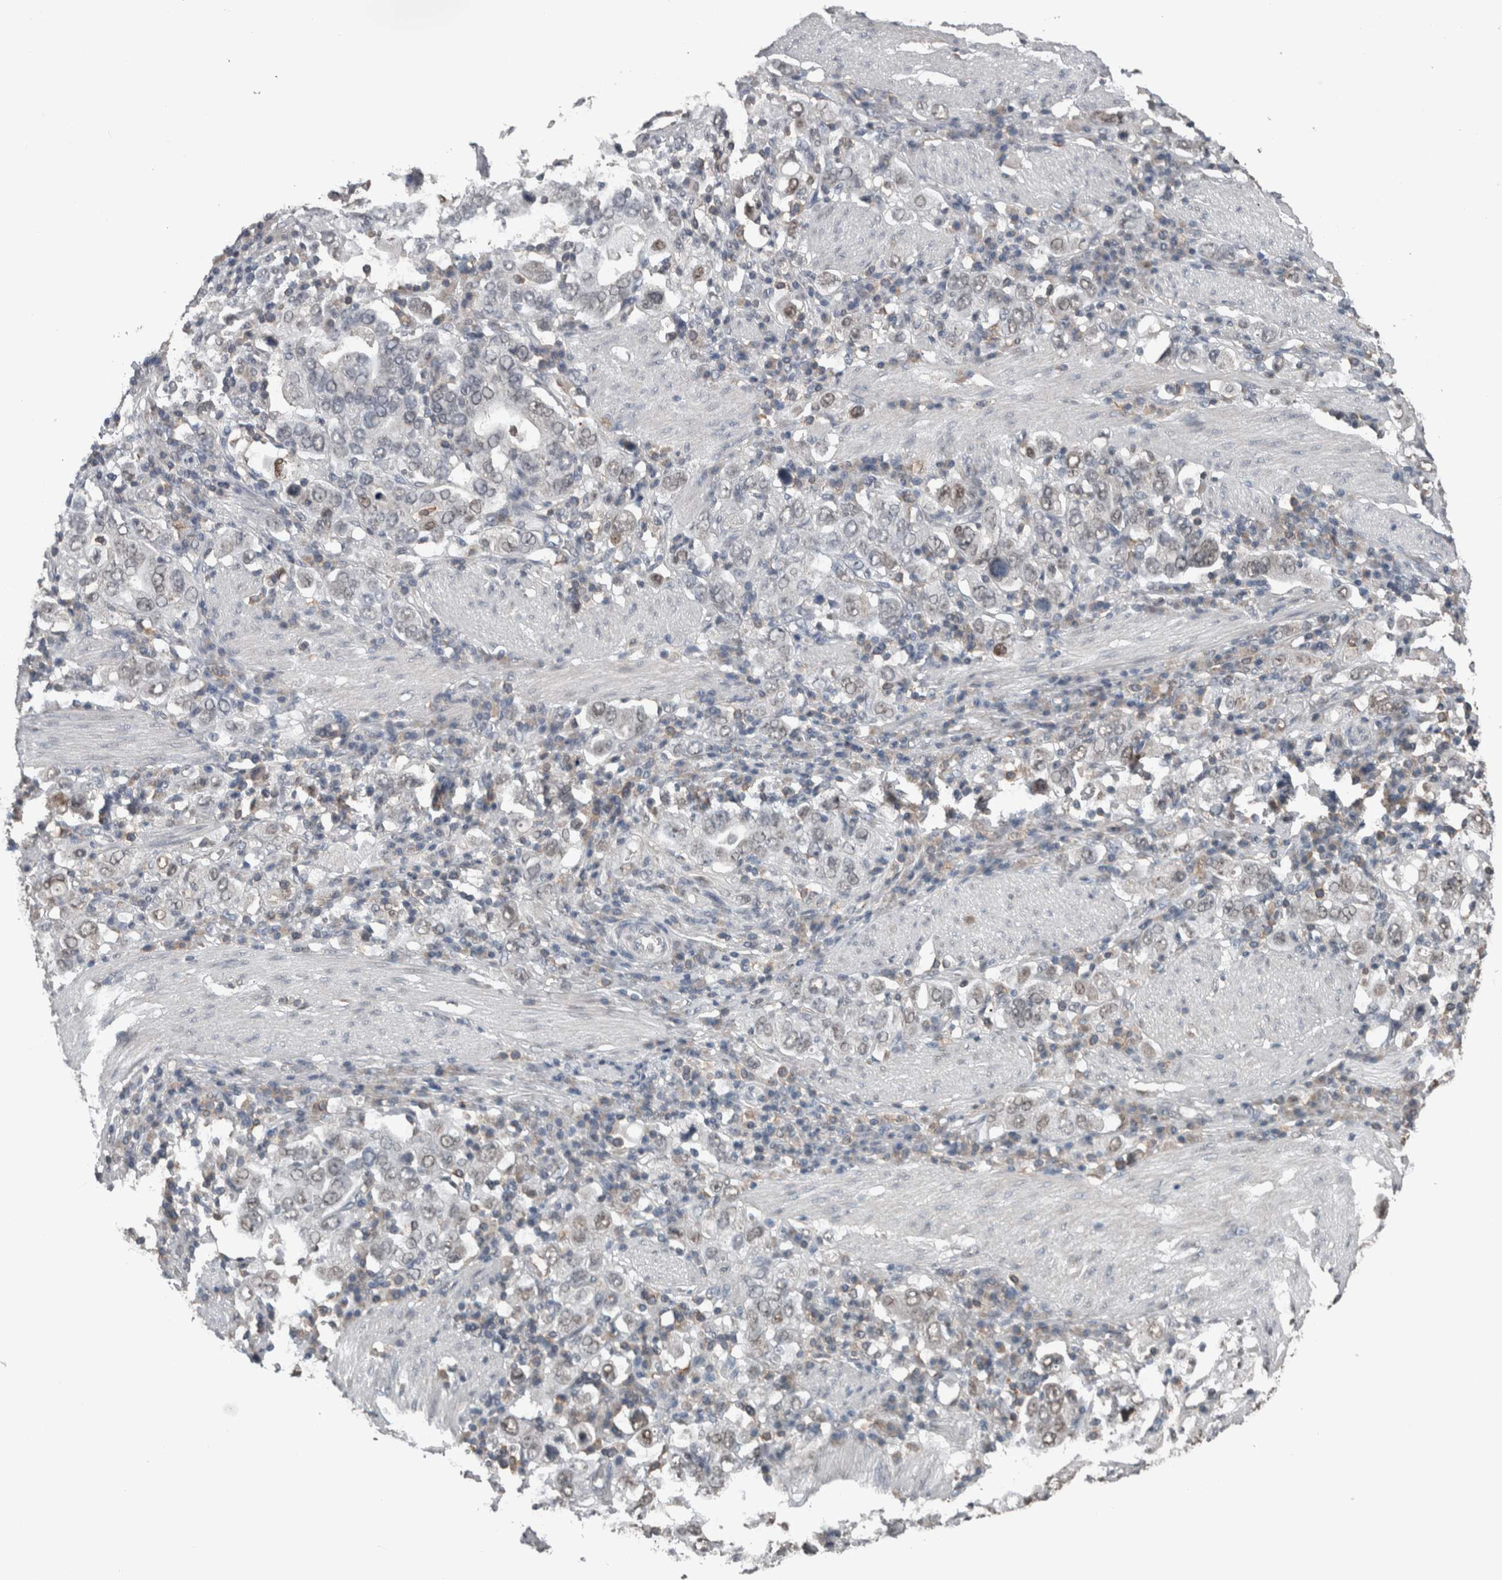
{"staining": {"intensity": "negative", "quantity": "none", "location": "none"}, "tissue": "stomach cancer", "cell_type": "Tumor cells", "image_type": "cancer", "snomed": [{"axis": "morphology", "description": "Adenocarcinoma, NOS"}, {"axis": "topography", "description": "Stomach, upper"}], "caption": "Tumor cells are negative for brown protein staining in stomach cancer (adenocarcinoma).", "gene": "MAFF", "patient": {"sex": "male", "age": 62}}